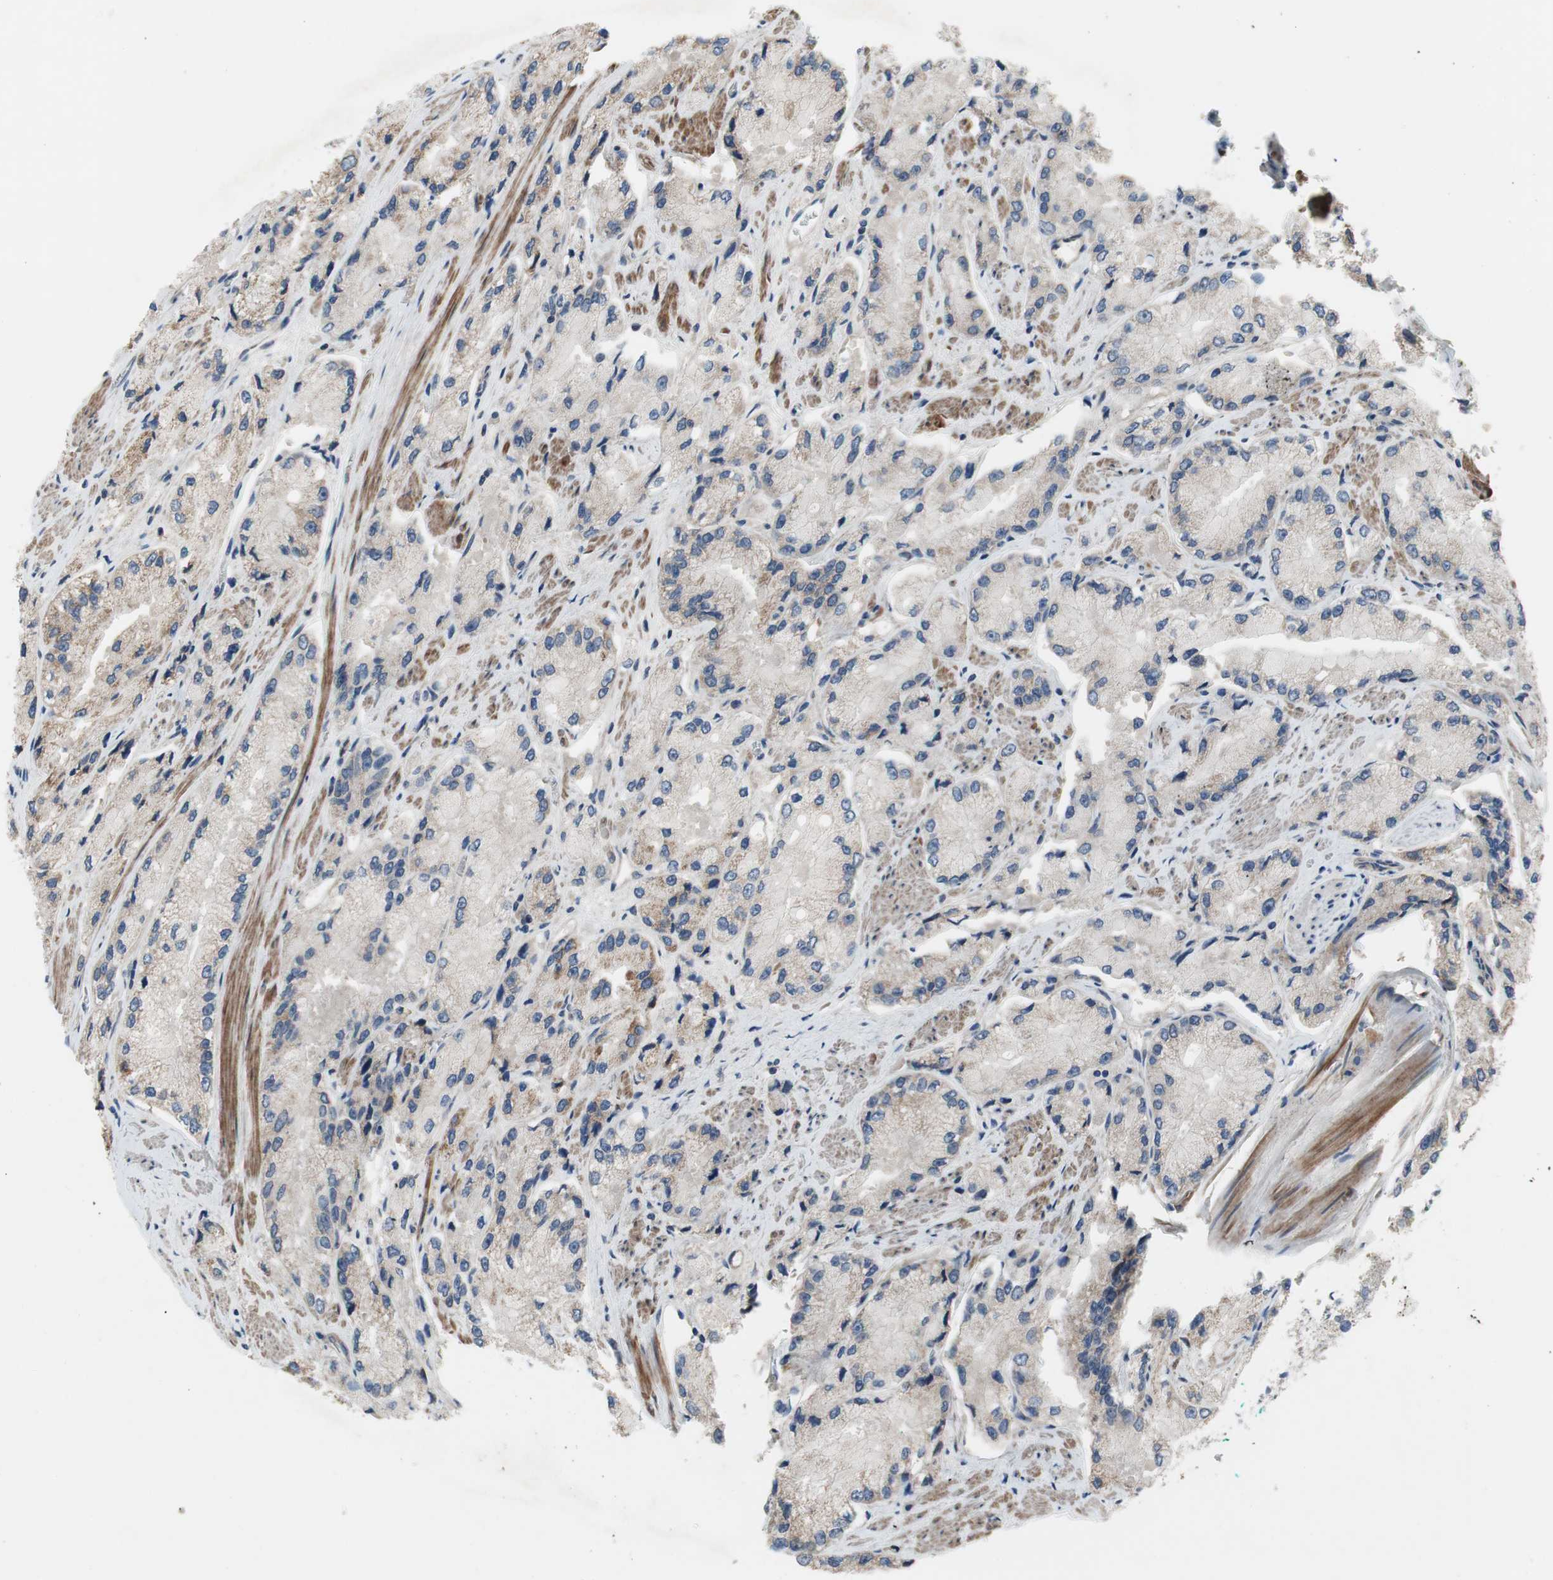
{"staining": {"intensity": "weak", "quantity": "25%-75%", "location": "cytoplasmic/membranous"}, "tissue": "prostate cancer", "cell_type": "Tumor cells", "image_type": "cancer", "snomed": [{"axis": "morphology", "description": "Adenocarcinoma, High grade"}, {"axis": "topography", "description": "Prostate"}], "caption": "Tumor cells show low levels of weak cytoplasmic/membranous staining in about 25%-75% of cells in human prostate high-grade adenocarcinoma.", "gene": "TACR3", "patient": {"sex": "male", "age": 58}}